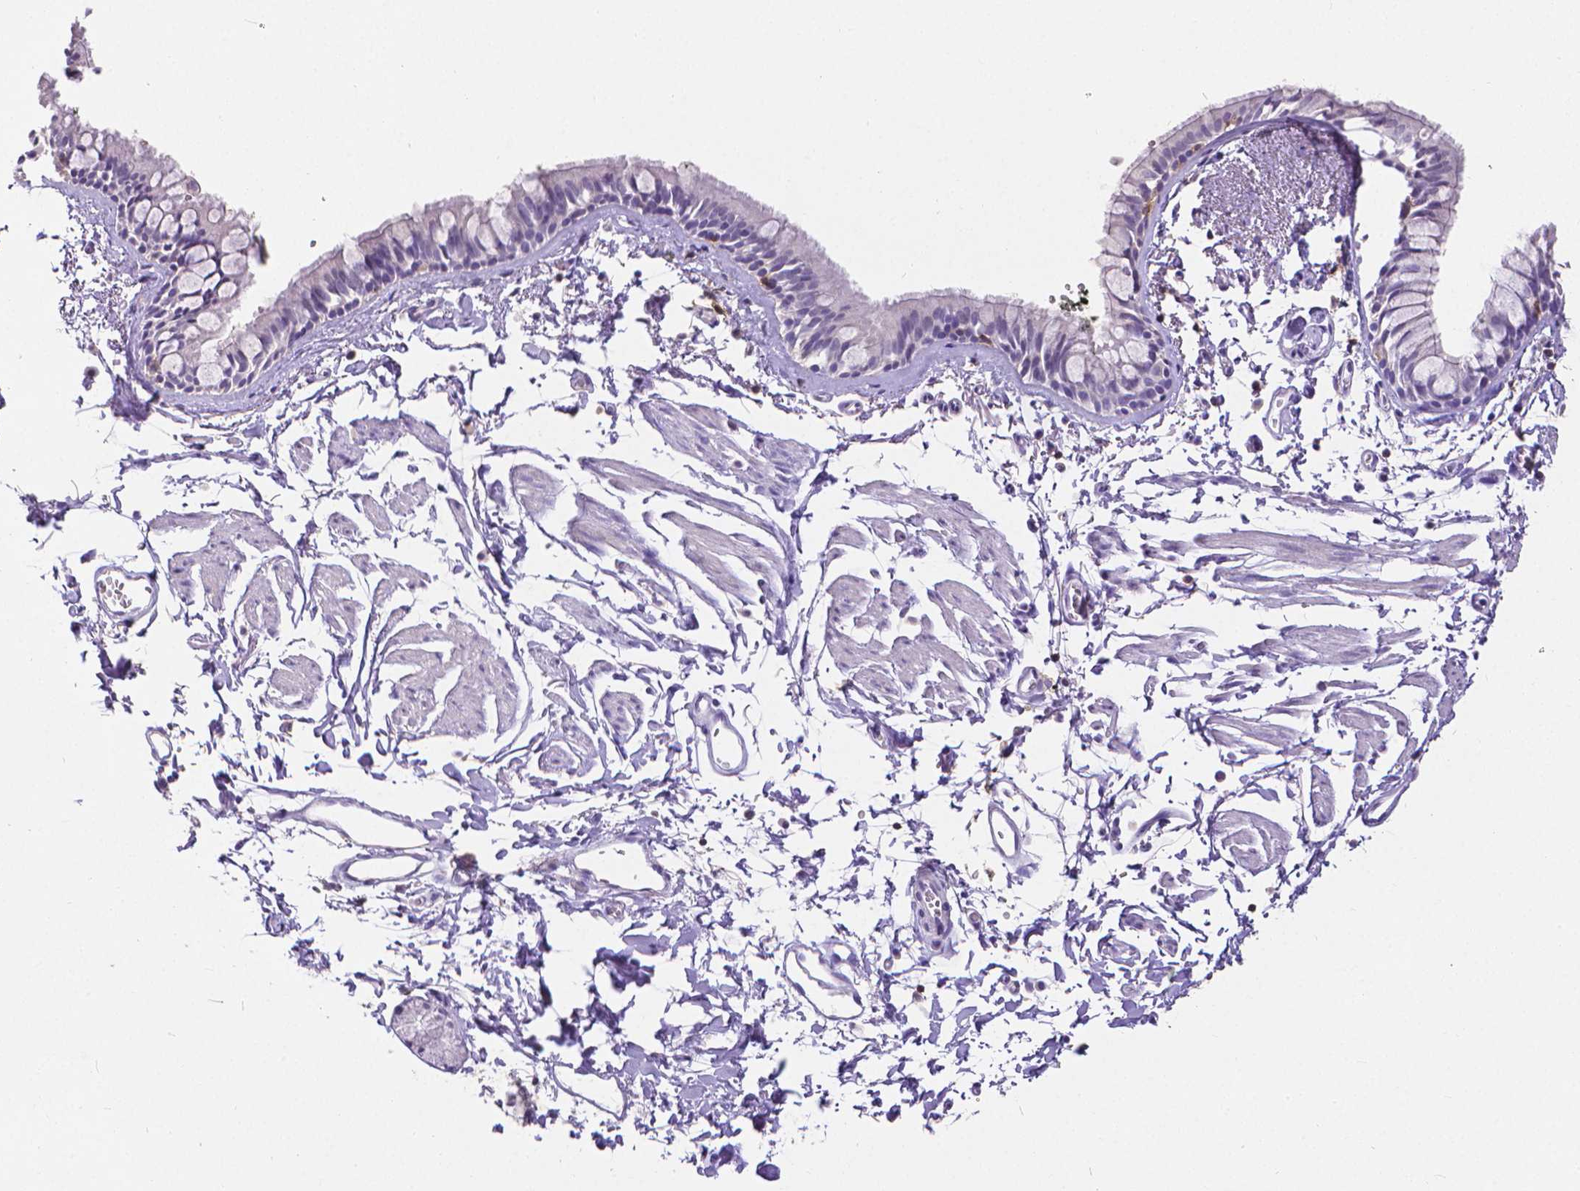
{"staining": {"intensity": "negative", "quantity": "none", "location": "none"}, "tissue": "bronchus", "cell_type": "Respiratory epithelial cells", "image_type": "normal", "snomed": [{"axis": "morphology", "description": "Normal tissue, NOS"}, {"axis": "topography", "description": "Cartilage tissue"}, {"axis": "topography", "description": "Bronchus"}], "caption": "Micrograph shows no significant protein positivity in respiratory epithelial cells of normal bronchus.", "gene": "CD4", "patient": {"sex": "female", "age": 59}}